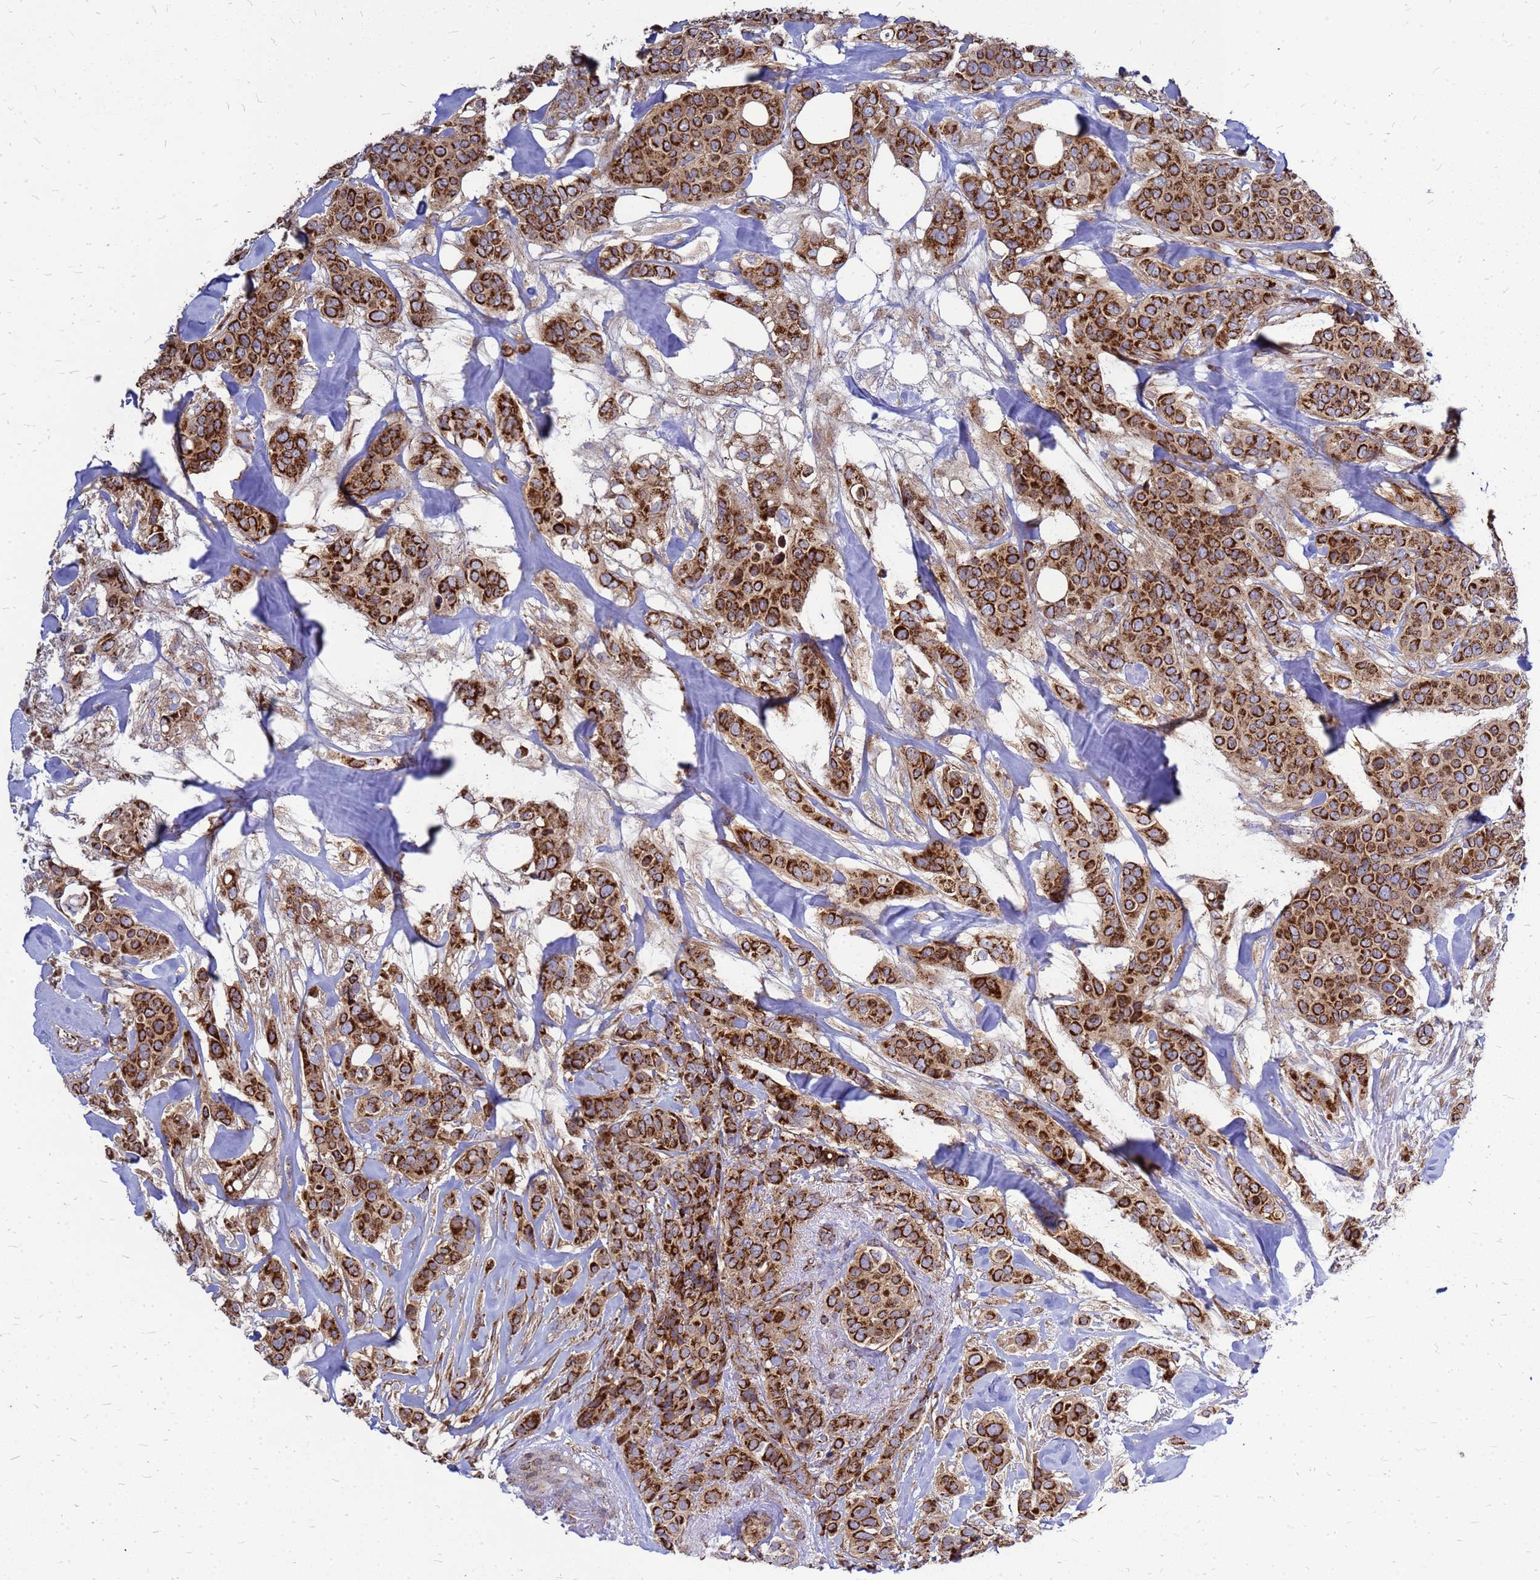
{"staining": {"intensity": "strong", "quantity": ">75%", "location": "cytoplasmic/membranous"}, "tissue": "breast cancer", "cell_type": "Tumor cells", "image_type": "cancer", "snomed": [{"axis": "morphology", "description": "Lobular carcinoma"}, {"axis": "topography", "description": "Breast"}], "caption": "Immunohistochemical staining of human breast cancer (lobular carcinoma) exhibits high levels of strong cytoplasmic/membranous protein positivity in about >75% of tumor cells. (brown staining indicates protein expression, while blue staining denotes nuclei).", "gene": "FSTL4", "patient": {"sex": "female", "age": 51}}